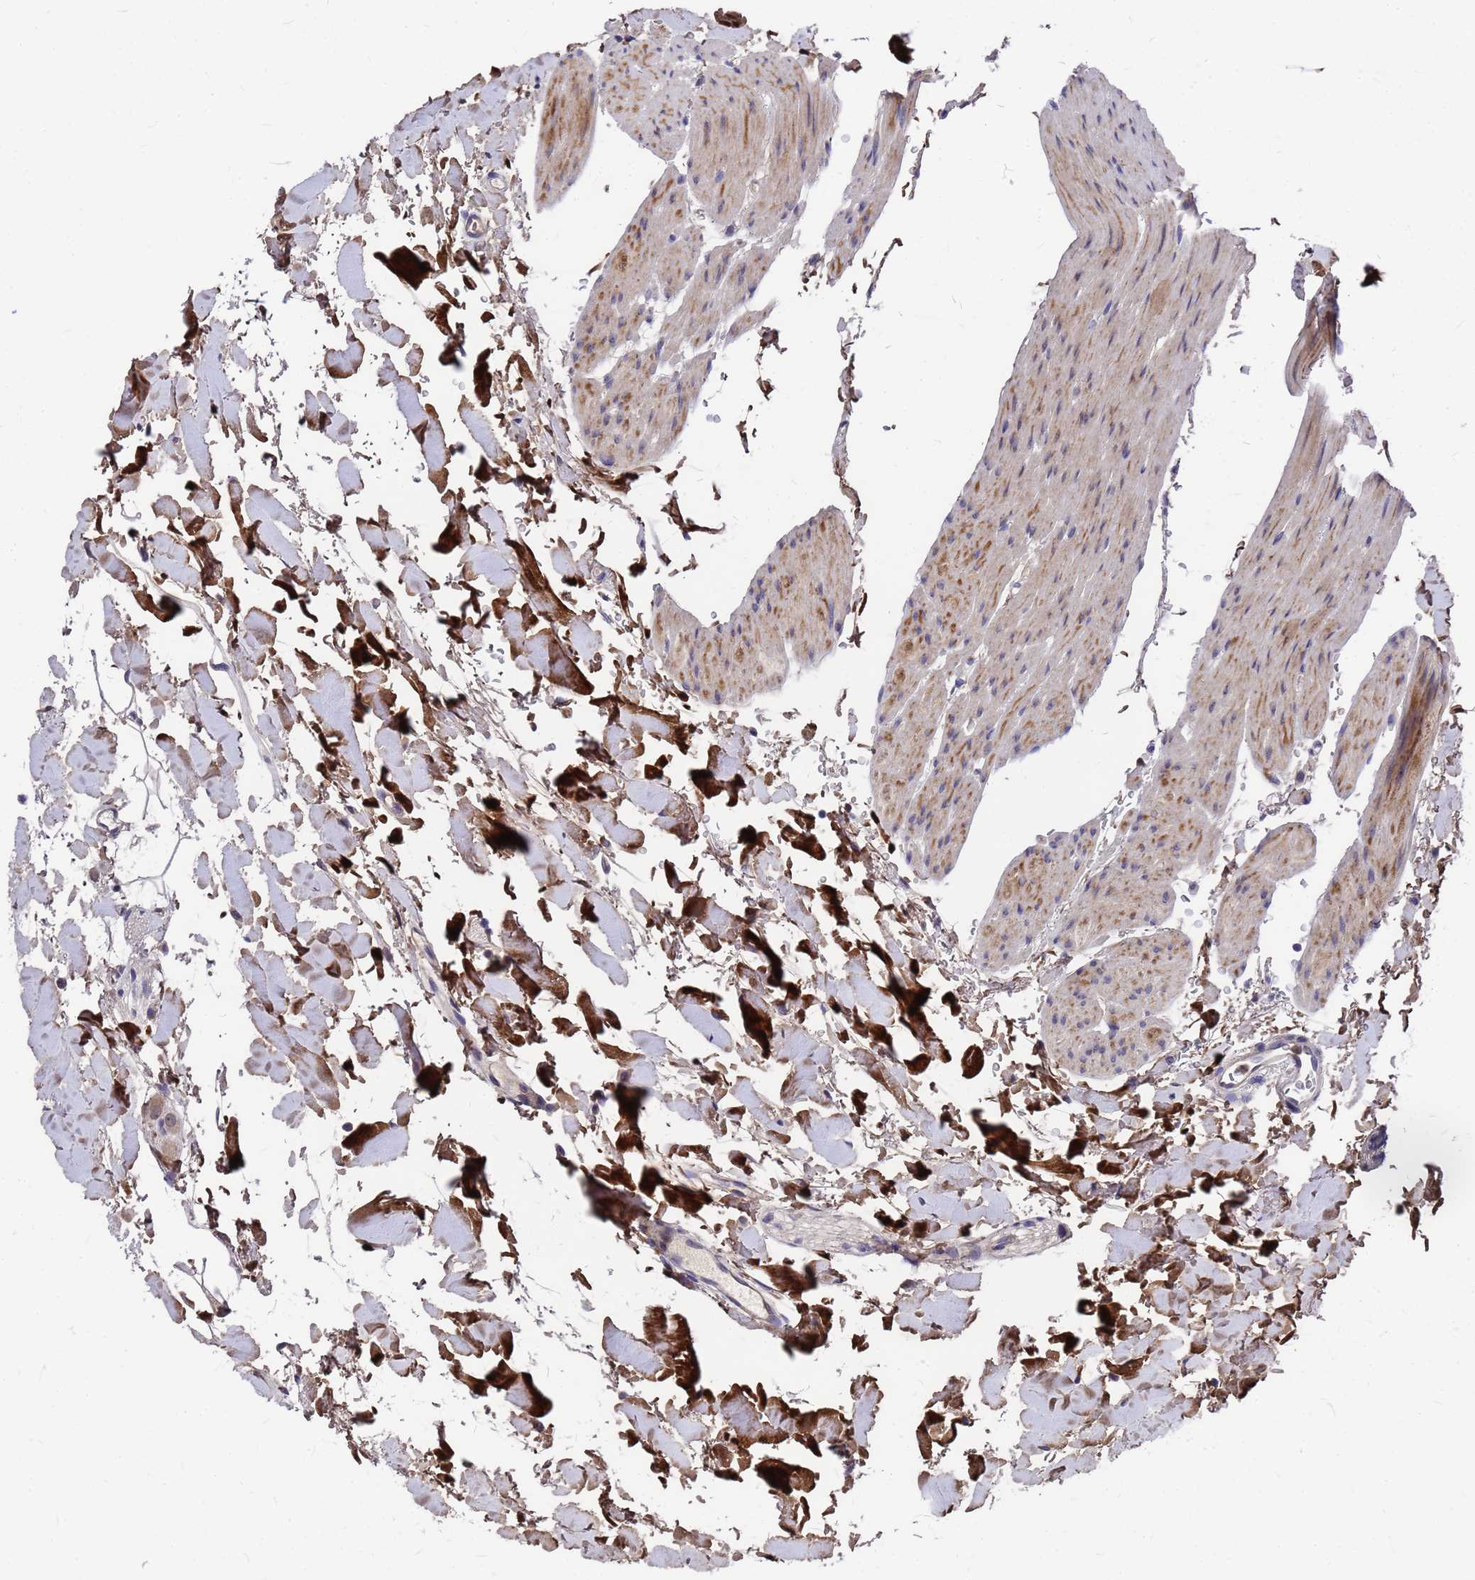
{"staining": {"intensity": "weak", "quantity": "<25%", "location": "cytoplasmic/membranous"}, "tissue": "colon", "cell_type": "Endothelial cells", "image_type": "normal", "snomed": [{"axis": "morphology", "description": "Normal tissue, NOS"}, {"axis": "topography", "description": "Colon"}], "caption": "This is an IHC micrograph of normal colon. There is no expression in endothelial cells.", "gene": "ZNF717", "patient": {"sex": "male", "age": 75}}